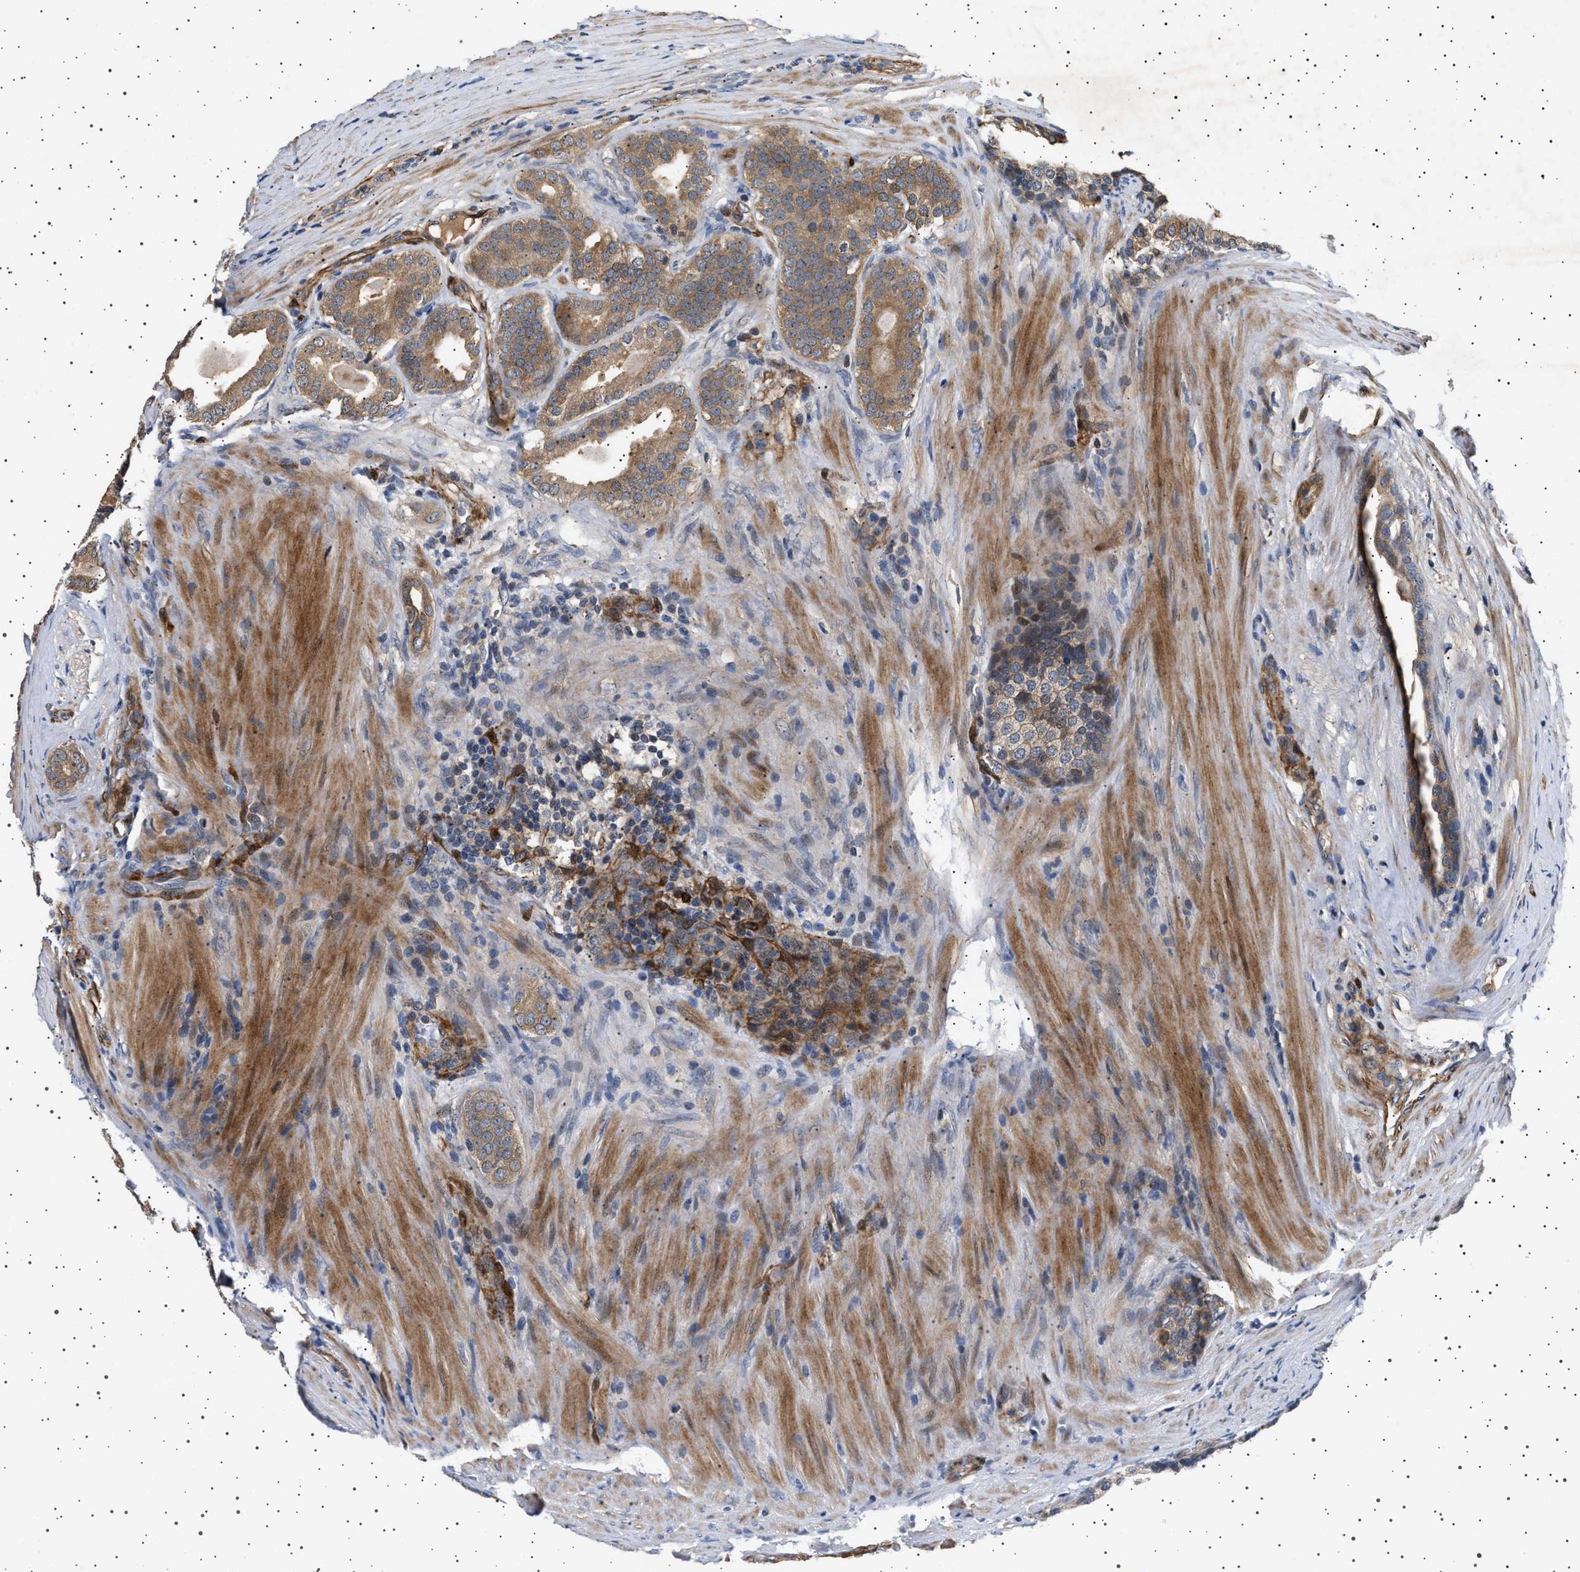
{"staining": {"intensity": "moderate", "quantity": ">75%", "location": "cytoplasmic/membranous"}, "tissue": "prostate cancer", "cell_type": "Tumor cells", "image_type": "cancer", "snomed": [{"axis": "morphology", "description": "Adenocarcinoma, High grade"}, {"axis": "topography", "description": "Prostate"}], "caption": "An immunohistochemistry micrograph of tumor tissue is shown. Protein staining in brown labels moderate cytoplasmic/membranous positivity in high-grade adenocarcinoma (prostate) within tumor cells. Nuclei are stained in blue.", "gene": "GUCY1B1", "patient": {"sex": "male", "age": 60}}